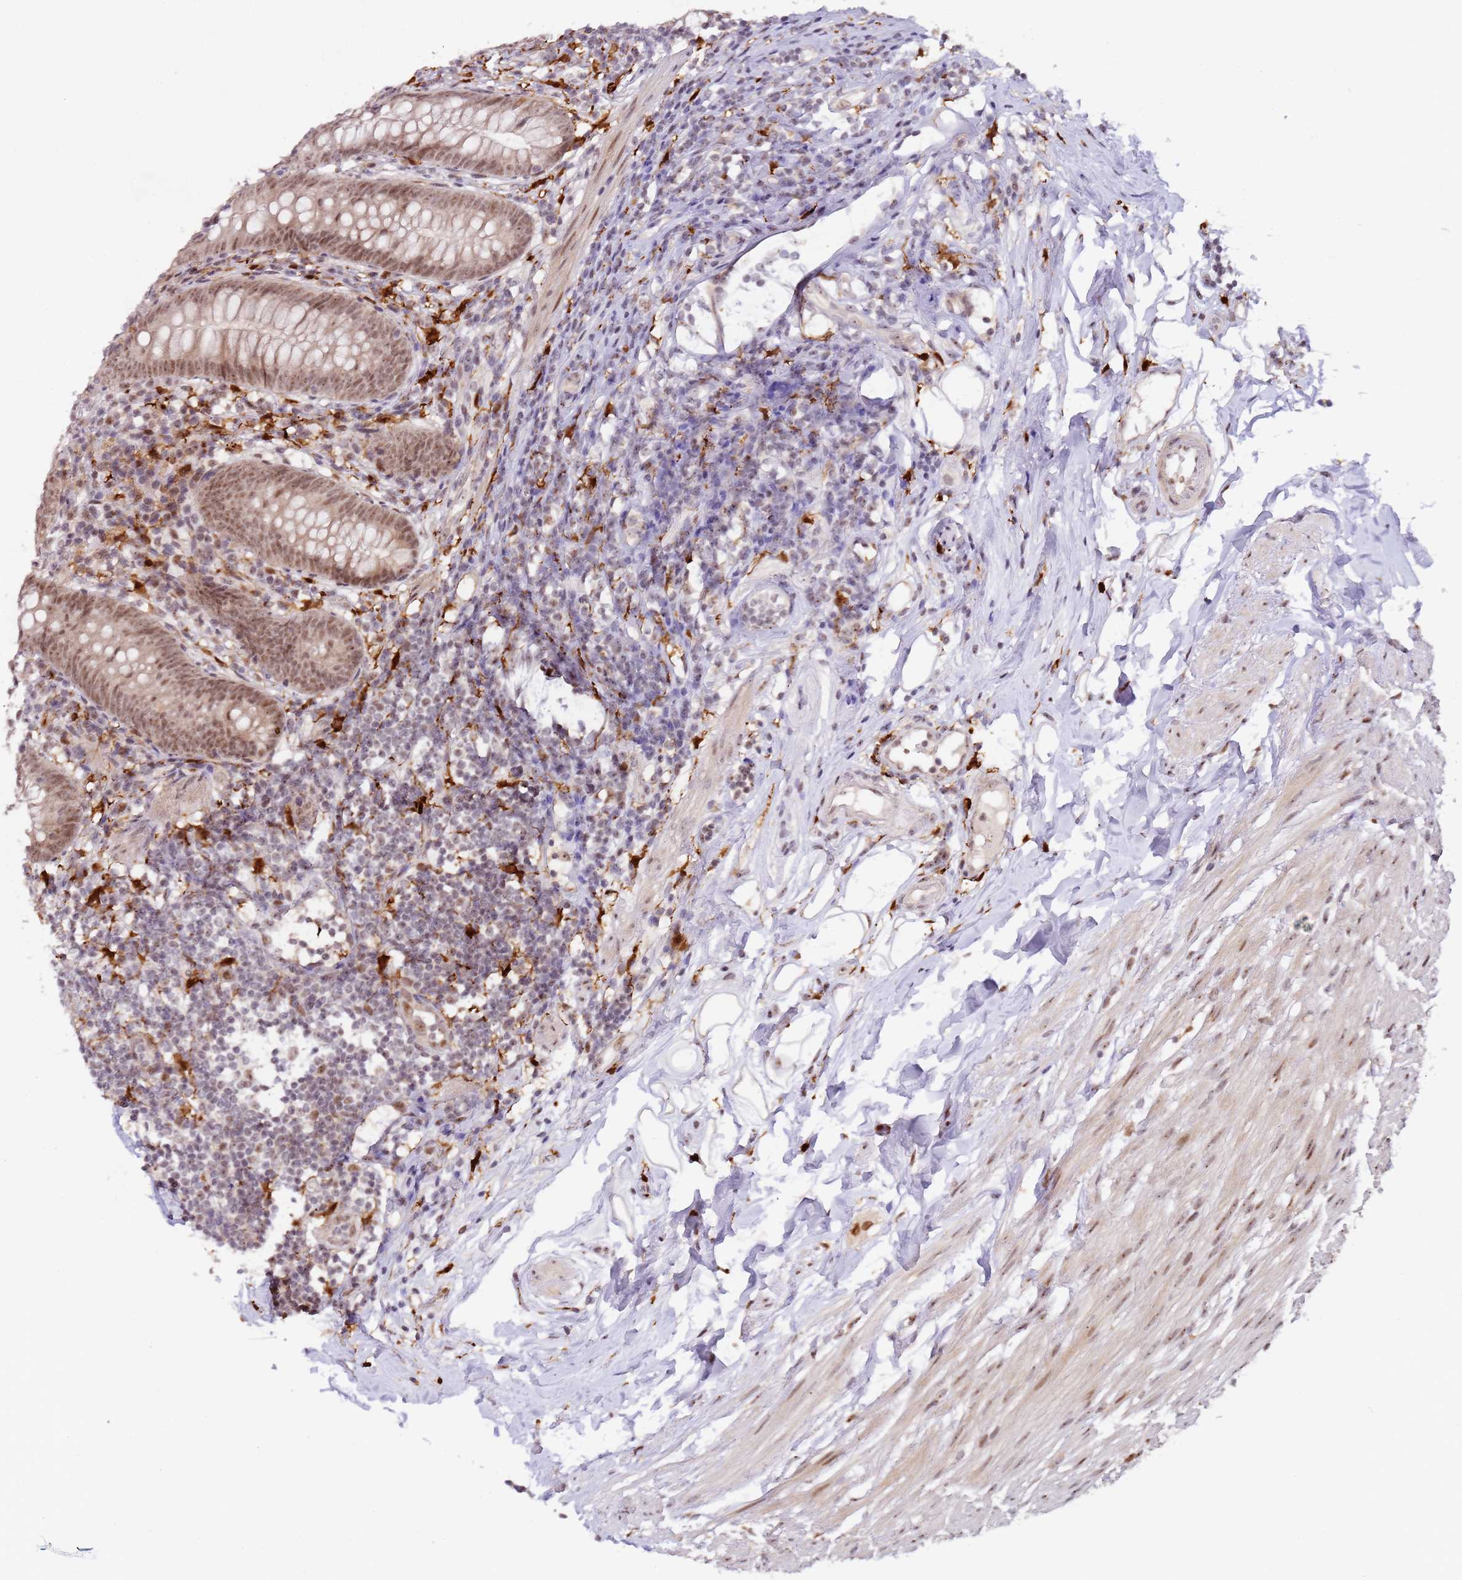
{"staining": {"intensity": "moderate", "quantity": "25%-75%", "location": "cytoplasmic/membranous,nuclear"}, "tissue": "appendix", "cell_type": "Glandular cells", "image_type": "normal", "snomed": [{"axis": "morphology", "description": "Normal tissue, NOS"}, {"axis": "topography", "description": "Appendix"}], "caption": "Unremarkable appendix demonstrates moderate cytoplasmic/membranous,nuclear staining in about 25%-75% of glandular cells.", "gene": "LGALSL", "patient": {"sex": "female", "age": 62}}